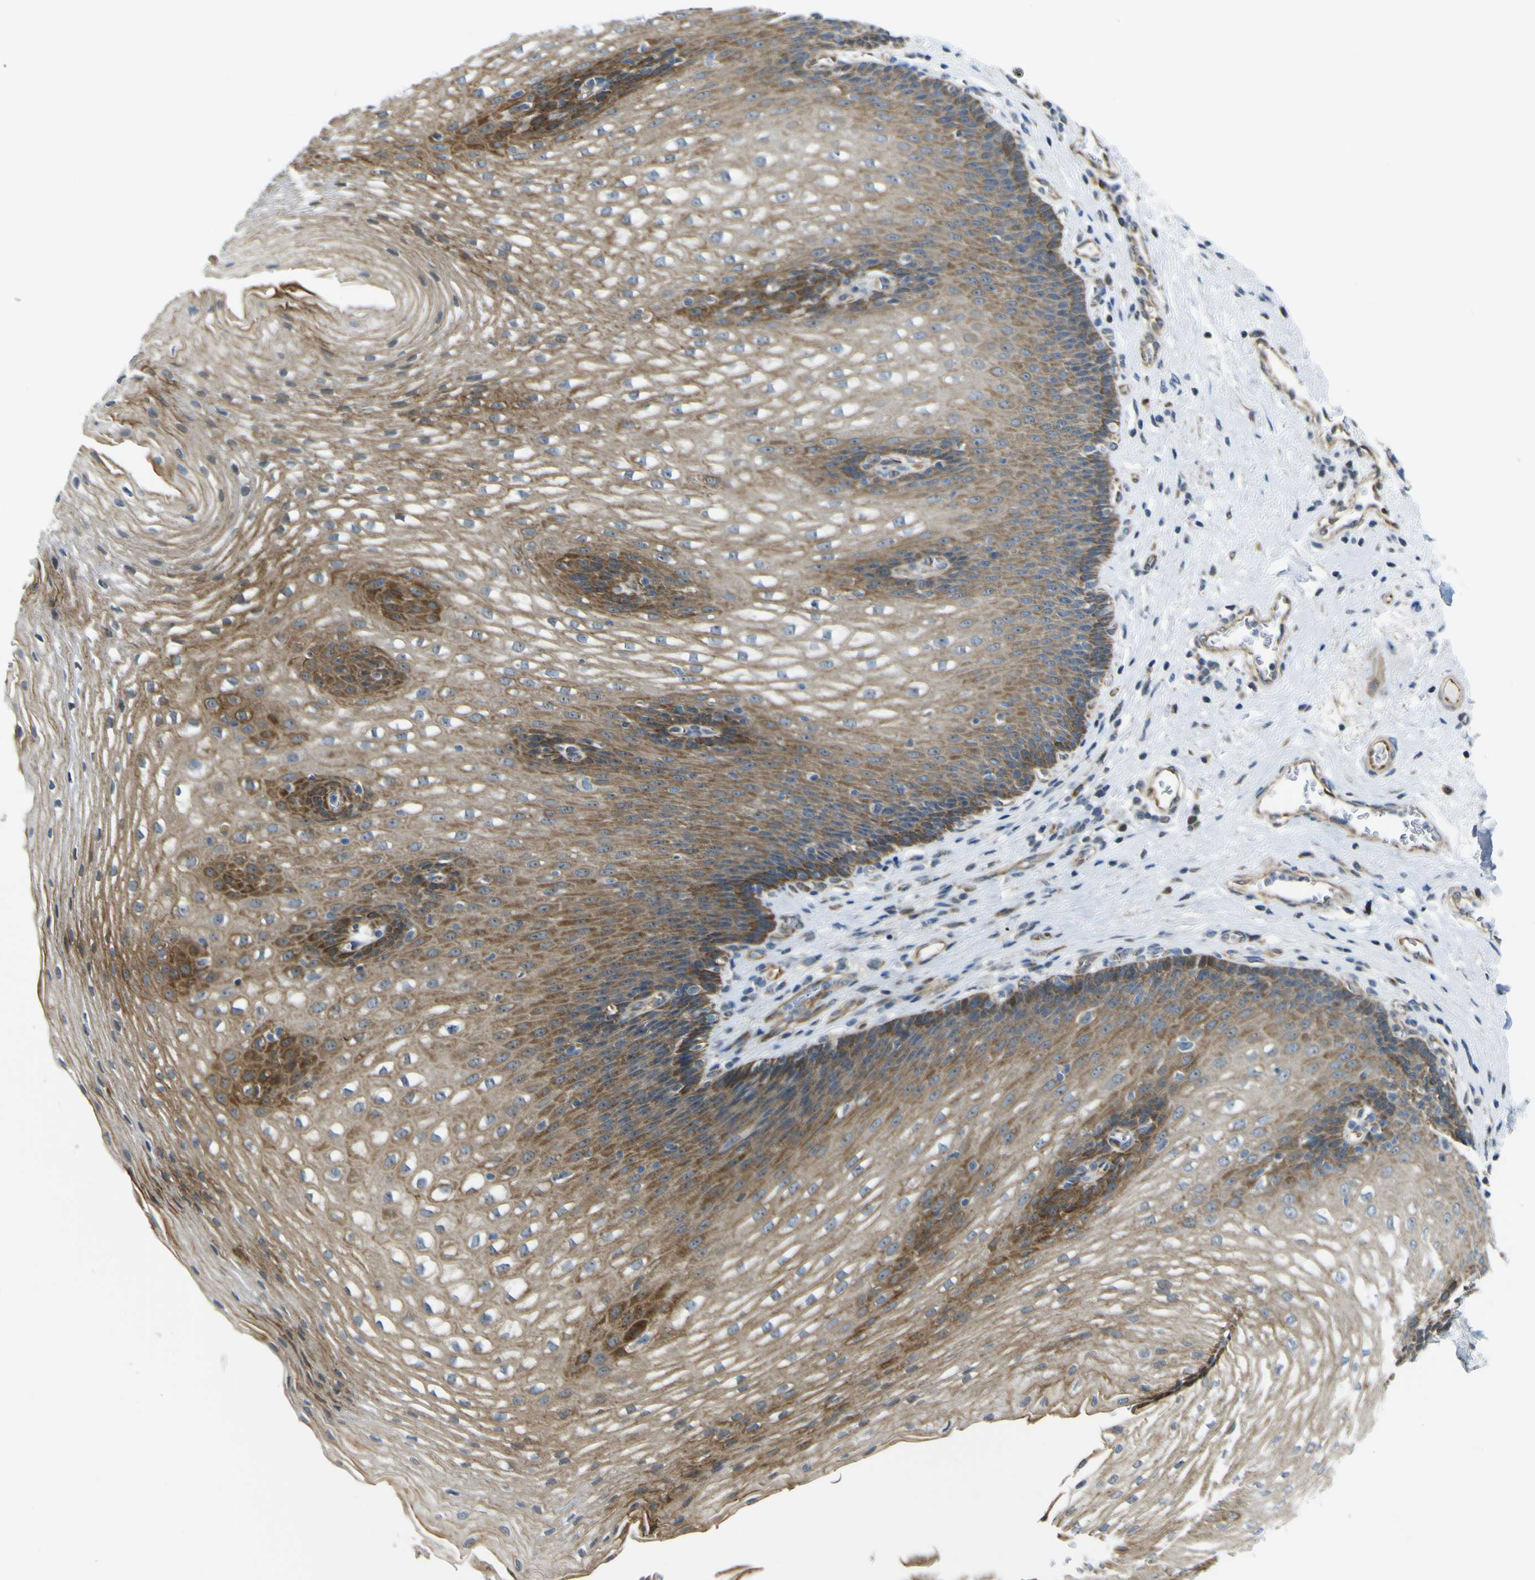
{"staining": {"intensity": "strong", "quantity": ">75%", "location": "cytoplasmic/membranous"}, "tissue": "esophagus", "cell_type": "Squamous epithelial cells", "image_type": "normal", "snomed": [{"axis": "morphology", "description": "Normal tissue, NOS"}, {"axis": "topography", "description": "Esophagus"}], "caption": "This photomicrograph demonstrates immunohistochemistry (IHC) staining of unremarkable esophagus, with high strong cytoplasmic/membranous expression in approximately >75% of squamous epithelial cells.", "gene": "KDM7A", "patient": {"sex": "male", "age": 48}}